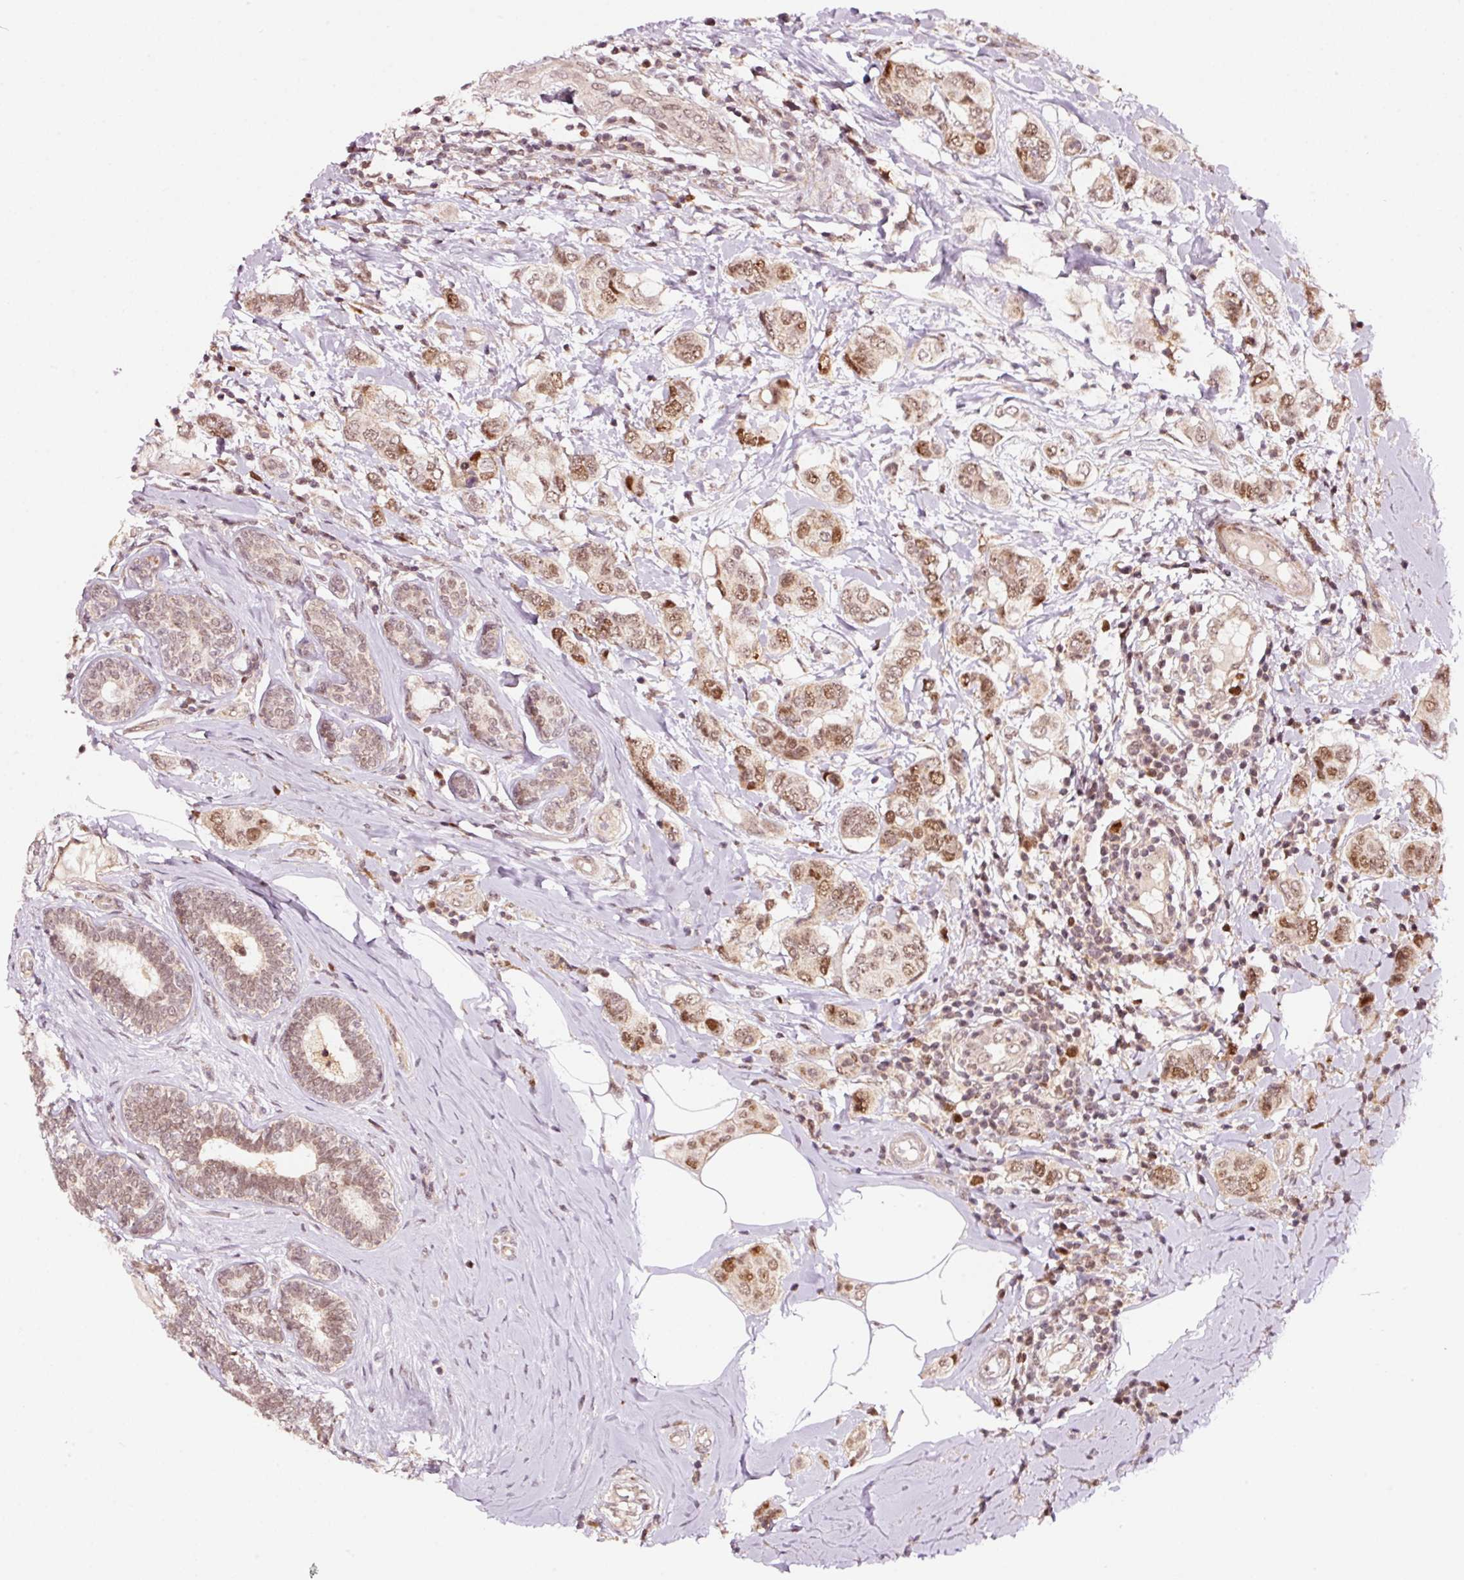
{"staining": {"intensity": "moderate", "quantity": ">75%", "location": "nuclear"}, "tissue": "breast cancer", "cell_type": "Tumor cells", "image_type": "cancer", "snomed": [{"axis": "morphology", "description": "Lobular carcinoma"}, {"axis": "topography", "description": "Breast"}], "caption": "This histopathology image exhibits IHC staining of human lobular carcinoma (breast), with medium moderate nuclear staining in about >75% of tumor cells.", "gene": "RFC4", "patient": {"sex": "female", "age": 51}}